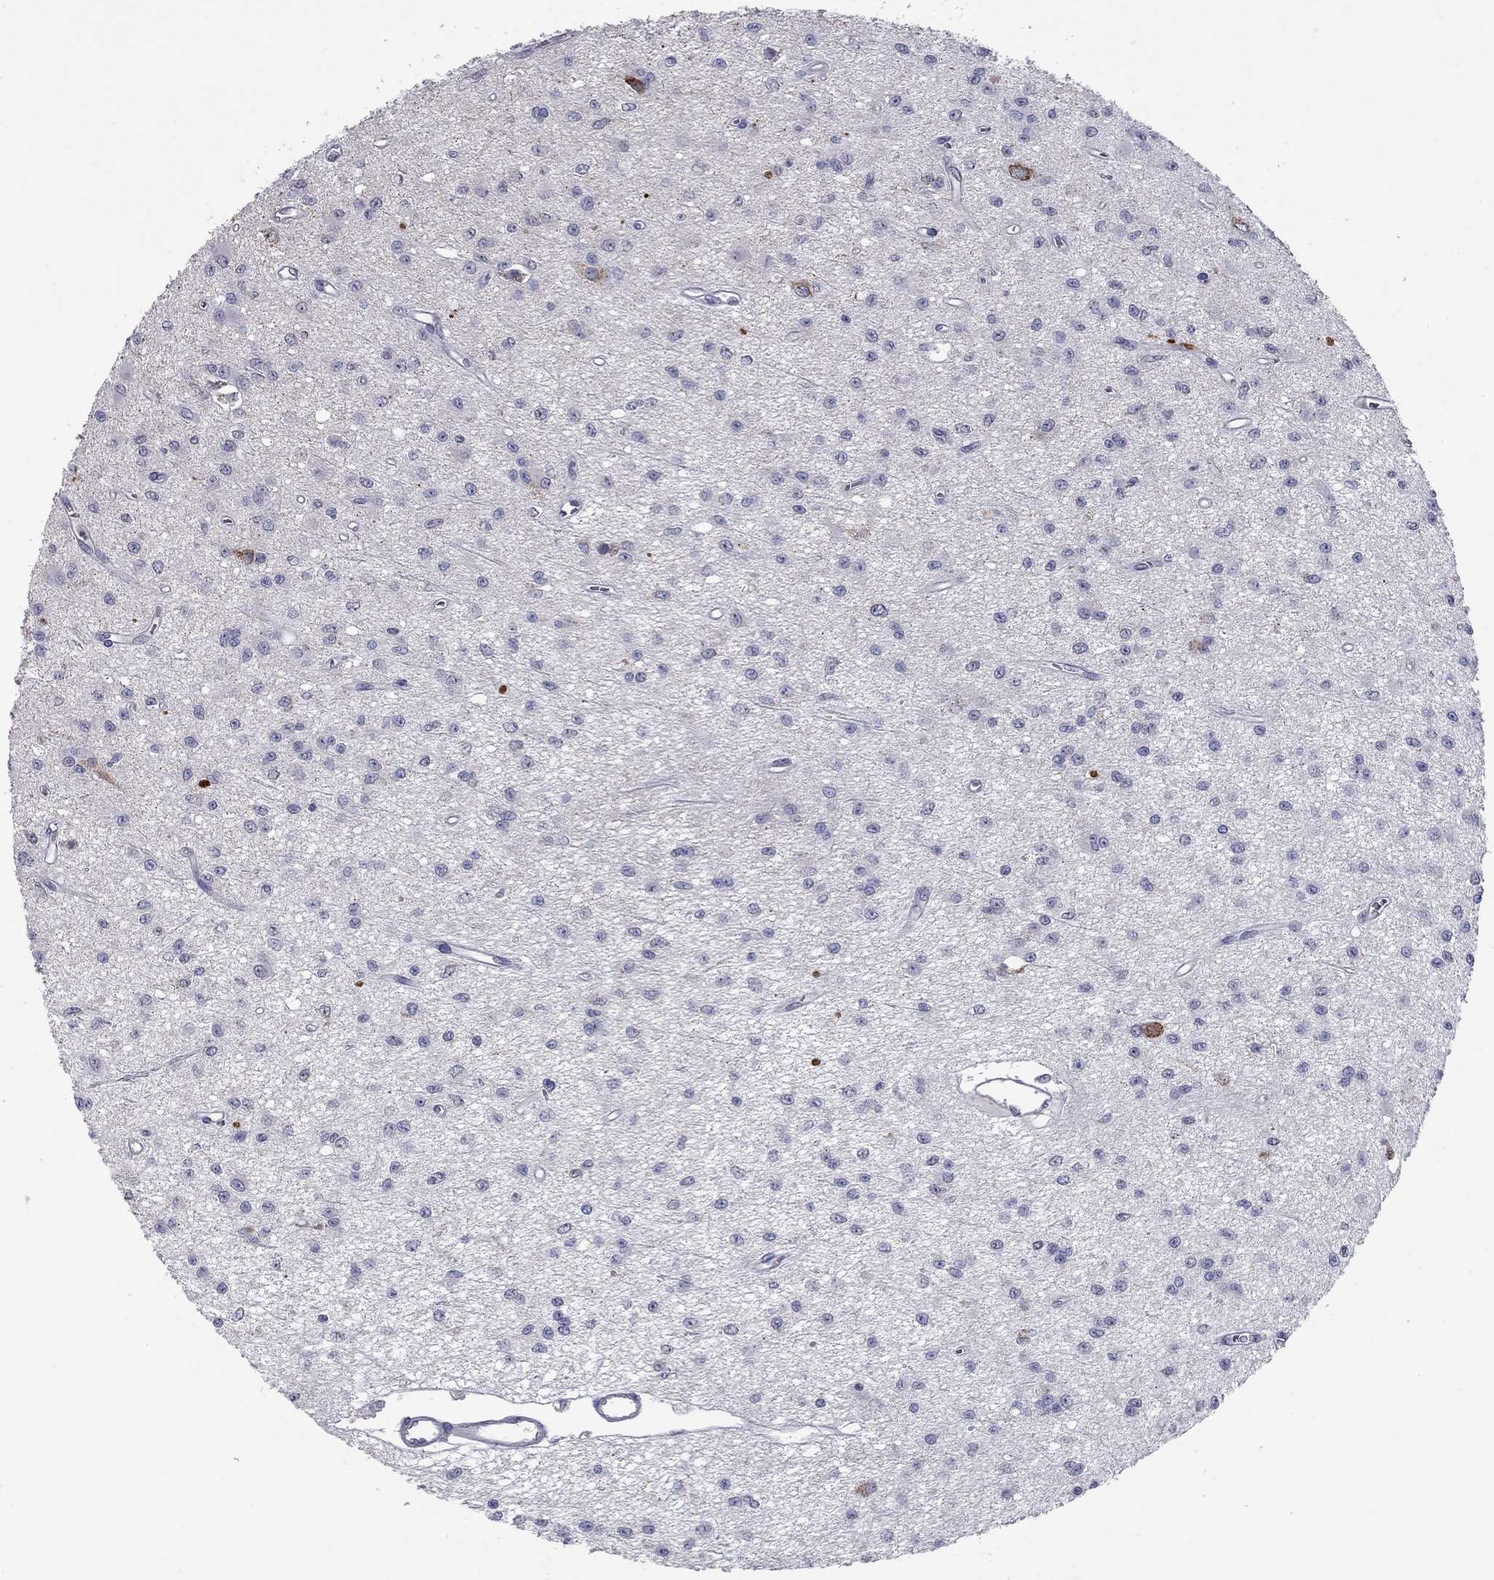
{"staining": {"intensity": "negative", "quantity": "none", "location": "none"}, "tissue": "glioma", "cell_type": "Tumor cells", "image_type": "cancer", "snomed": [{"axis": "morphology", "description": "Glioma, malignant, Low grade"}, {"axis": "topography", "description": "Brain"}], "caption": "Immunohistochemical staining of human glioma shows no significant positivity in tumor cells. (Stains: DAB immunohistochemistry (IHC) with hematoxylin counter stain, Microscopy: brightfield microscopy at high magnification).", "gene": "SHOC2", "patient": {"sex": "female", "age": 45}}